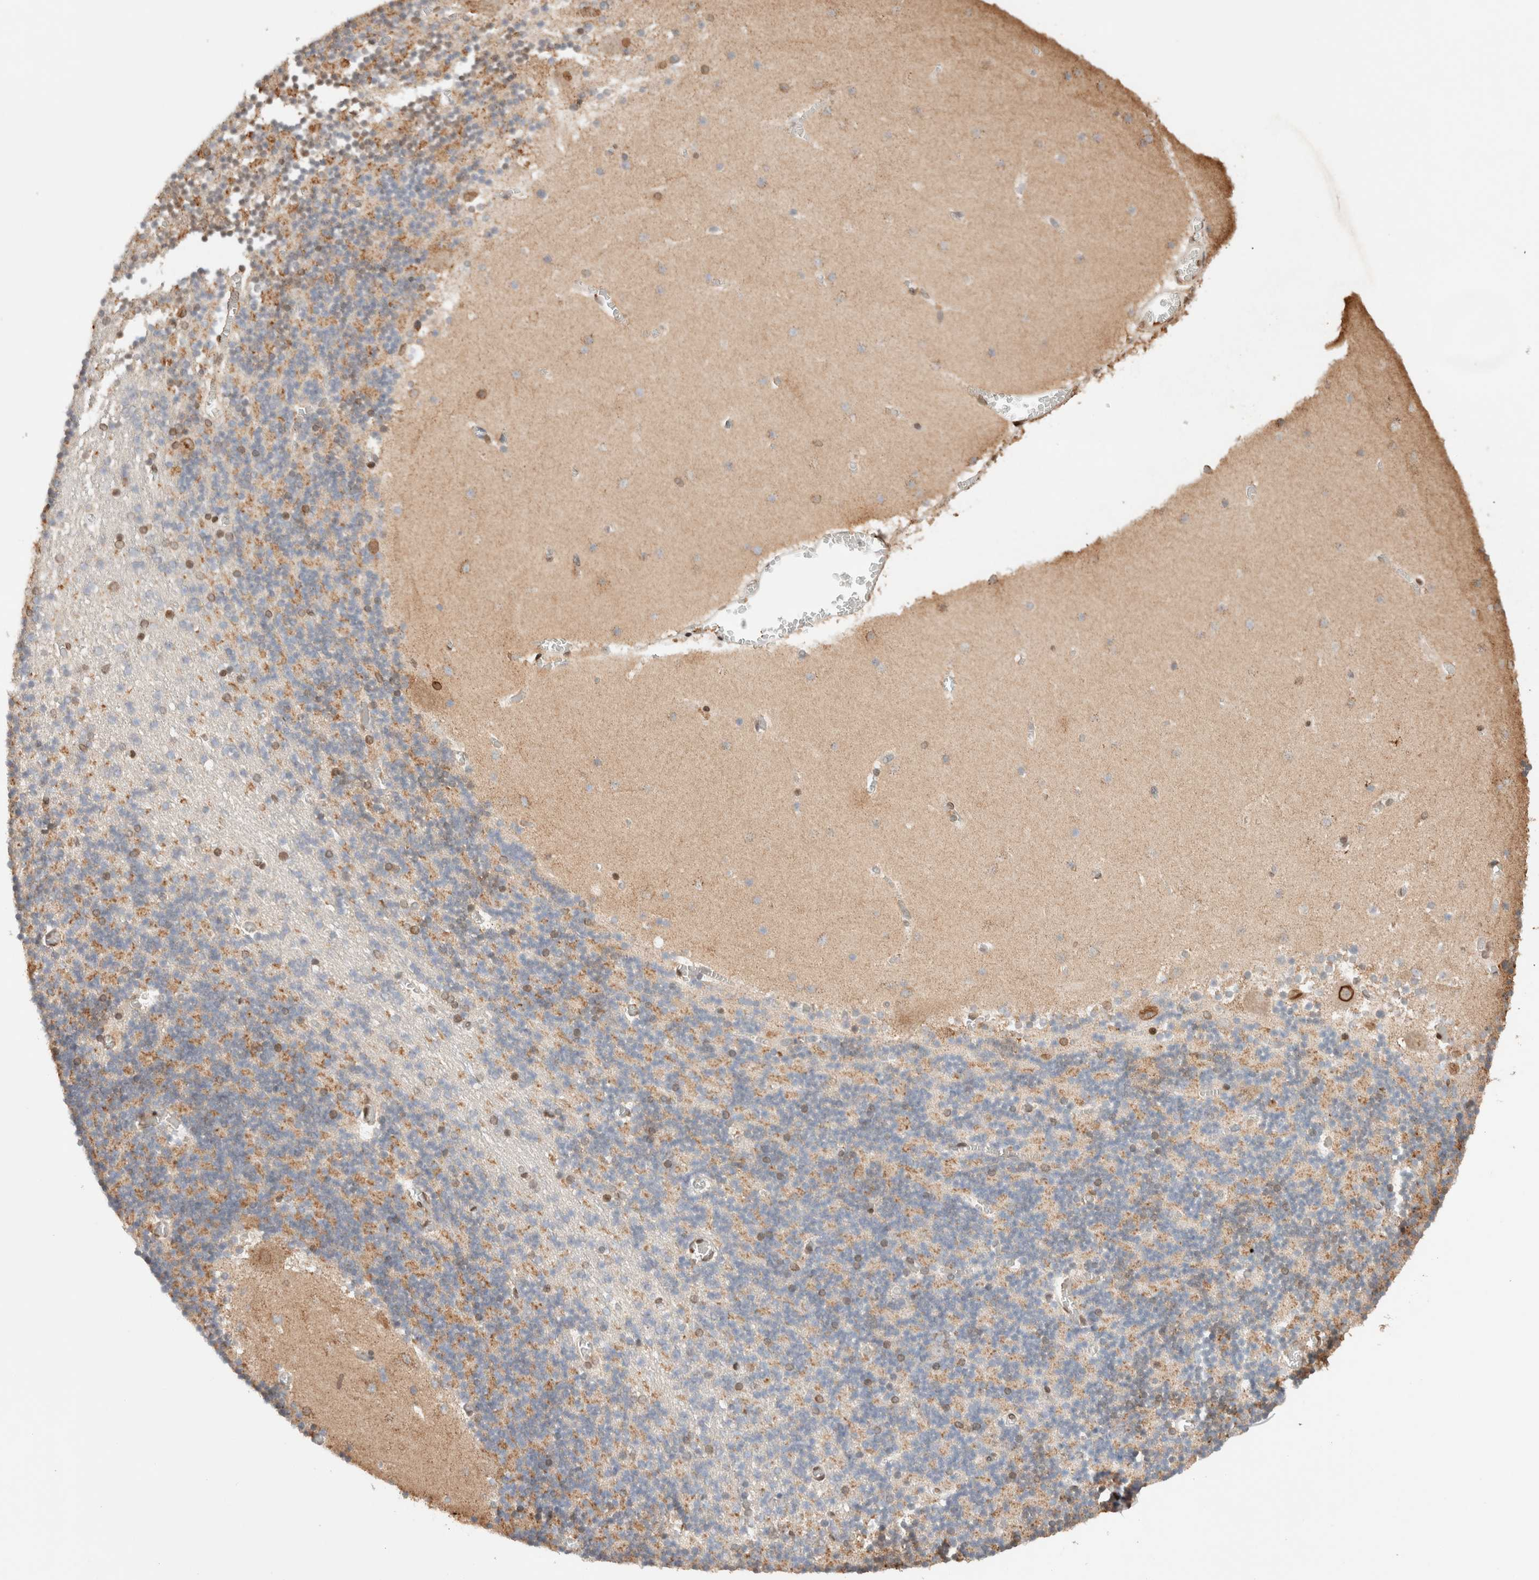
{"staining": {"intensity": "moderate", "quantity": "25%-75%", "location": "cytoplasmic/membranous,nuclear"}, "tissue": "cerebellum", "cell_type": "Cells in granular layer", "image_type": "normal", "snomed": [{"axis": "morphology", "description": "Normal tissue, NOS"}, {"axis": "topography", "description": "Cerebellum"}], "caption": "Immunohistochemistry (DAB (3,3'-diaminobenzidine)) staining of benign cerebellum displays moderate cytoplasmic/membranous,nuclear protein expression in about 25%-75% of cells in granular layer. (Brightfield microscopy of DAB IHC at high magnification).", "gene": "TPR", "patient": {"sex": "female", "age": 28}}